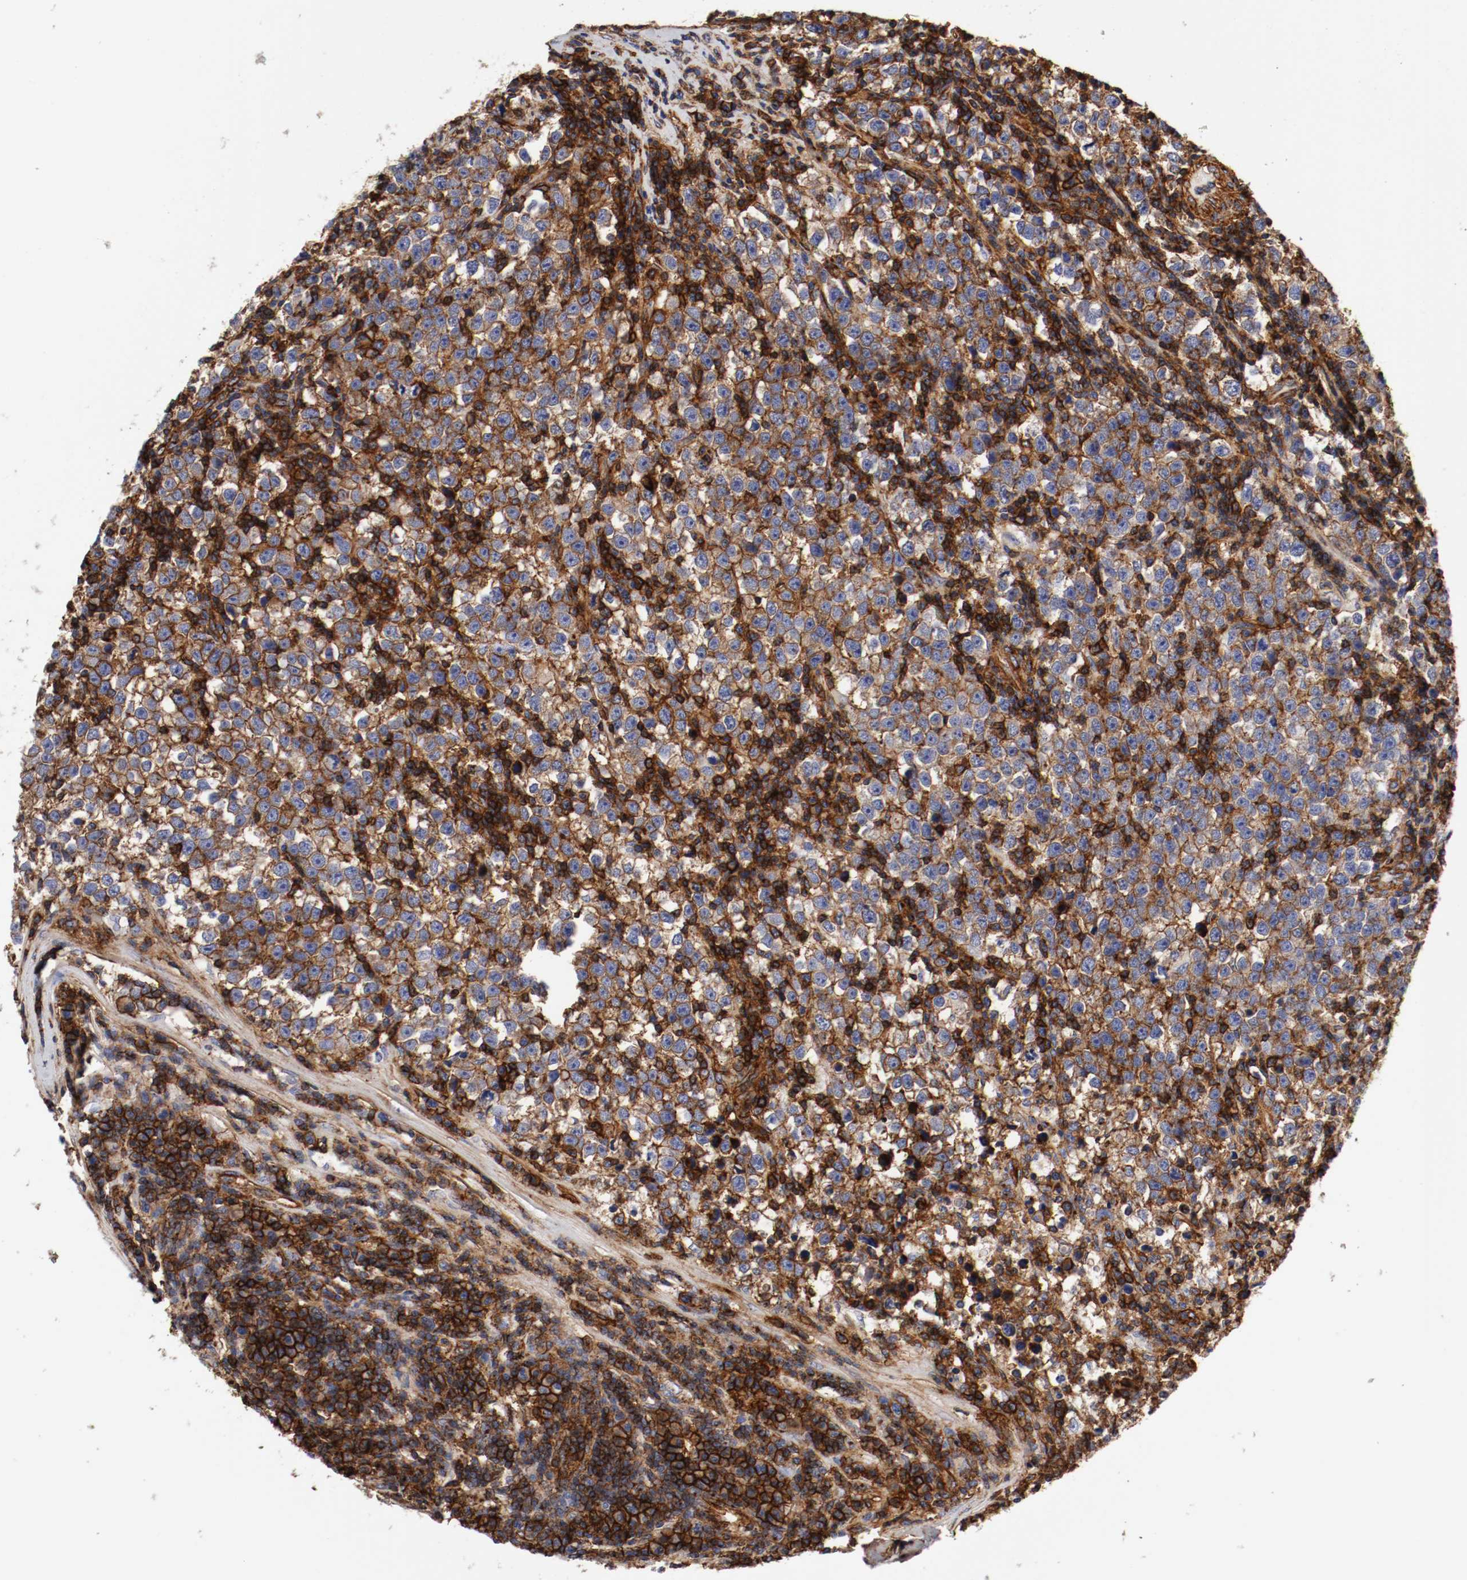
{"staining": {"intensity": "strong", "quantity": ">75%", "location": "cytoplasmic/membranous"}, "tissue": "testis cancer", "cell_type": "Tumor cells", "image_type": "cancer", "snomed": [{"axis": "morphology", "description": "Seminoma, NOS"}, {"axis": "topography", "description": "Testis"}], "caption": "Testis seminoma stained for a protein displays strong cytoplasmic/membranous positivity in tumor cells. The protein is stained brown, and the nuclei are stained in blue (DAB (3,3'-diaminobenzidine) IHC with brightfield microscopy, high magnification).", "gene": "IFITM1", "patient": {"sex": "male", "age": 43}}